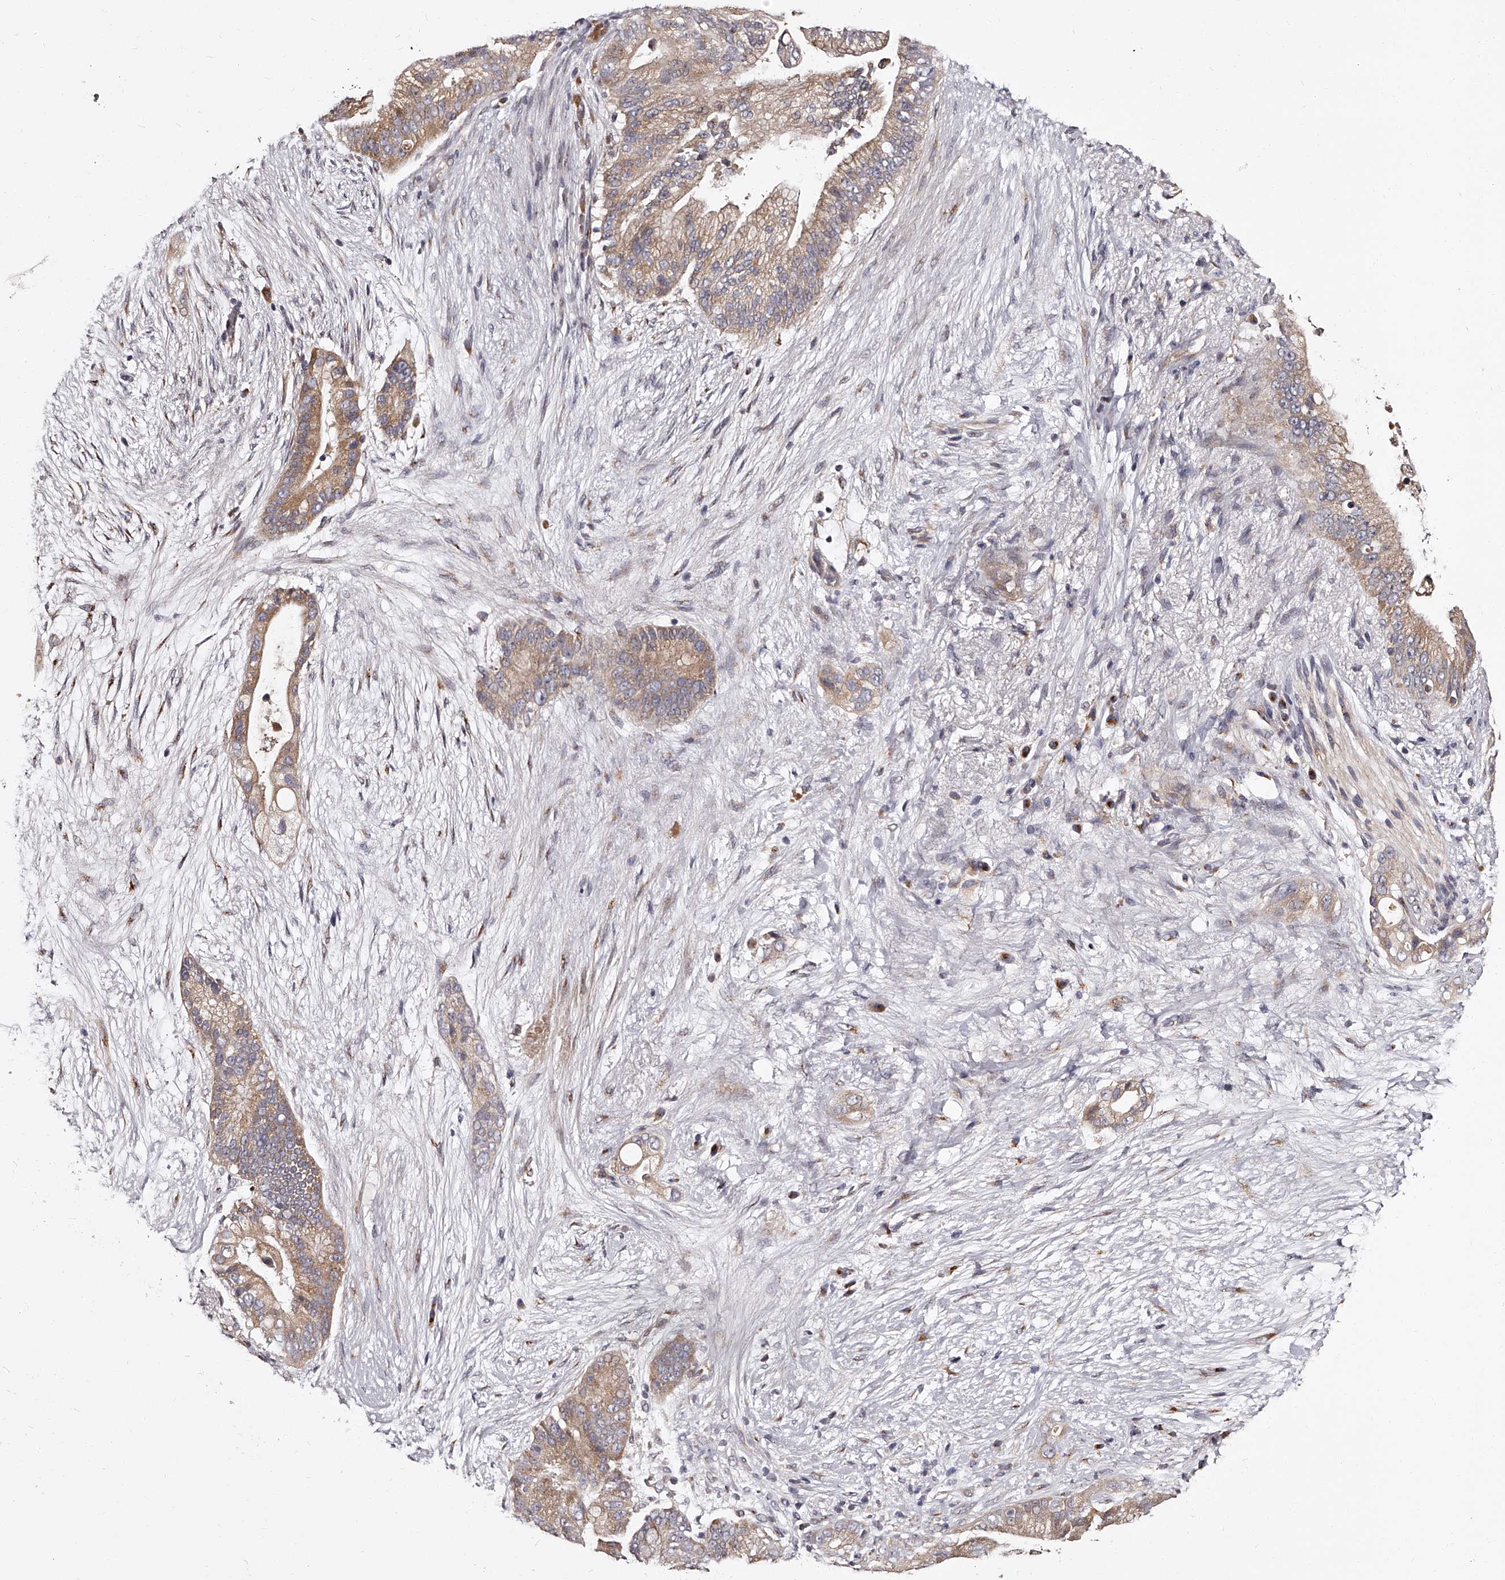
{"staining": {"intensity": "moderate", "quantity": "25%-75%", "location": "cytoplasmic/membranous"}, "tissue": "pancreatic cancer", "cell_type": "Tumor cells", "image_type": "cancer", "snomed": [{"axis": "morphology", "description": "Adenocarcinoma, NOS"}, {"axis": "topography", "description": "Pancreas"}], "caption": "A histopathology image of human adenocarcinoma (pancreatic) stained for a protein shows moderate cytoplasmic/membranous brown staining in tumor cells.", "gene": "RSC1A1", "patient": {"sex": "male", "age": 53}}